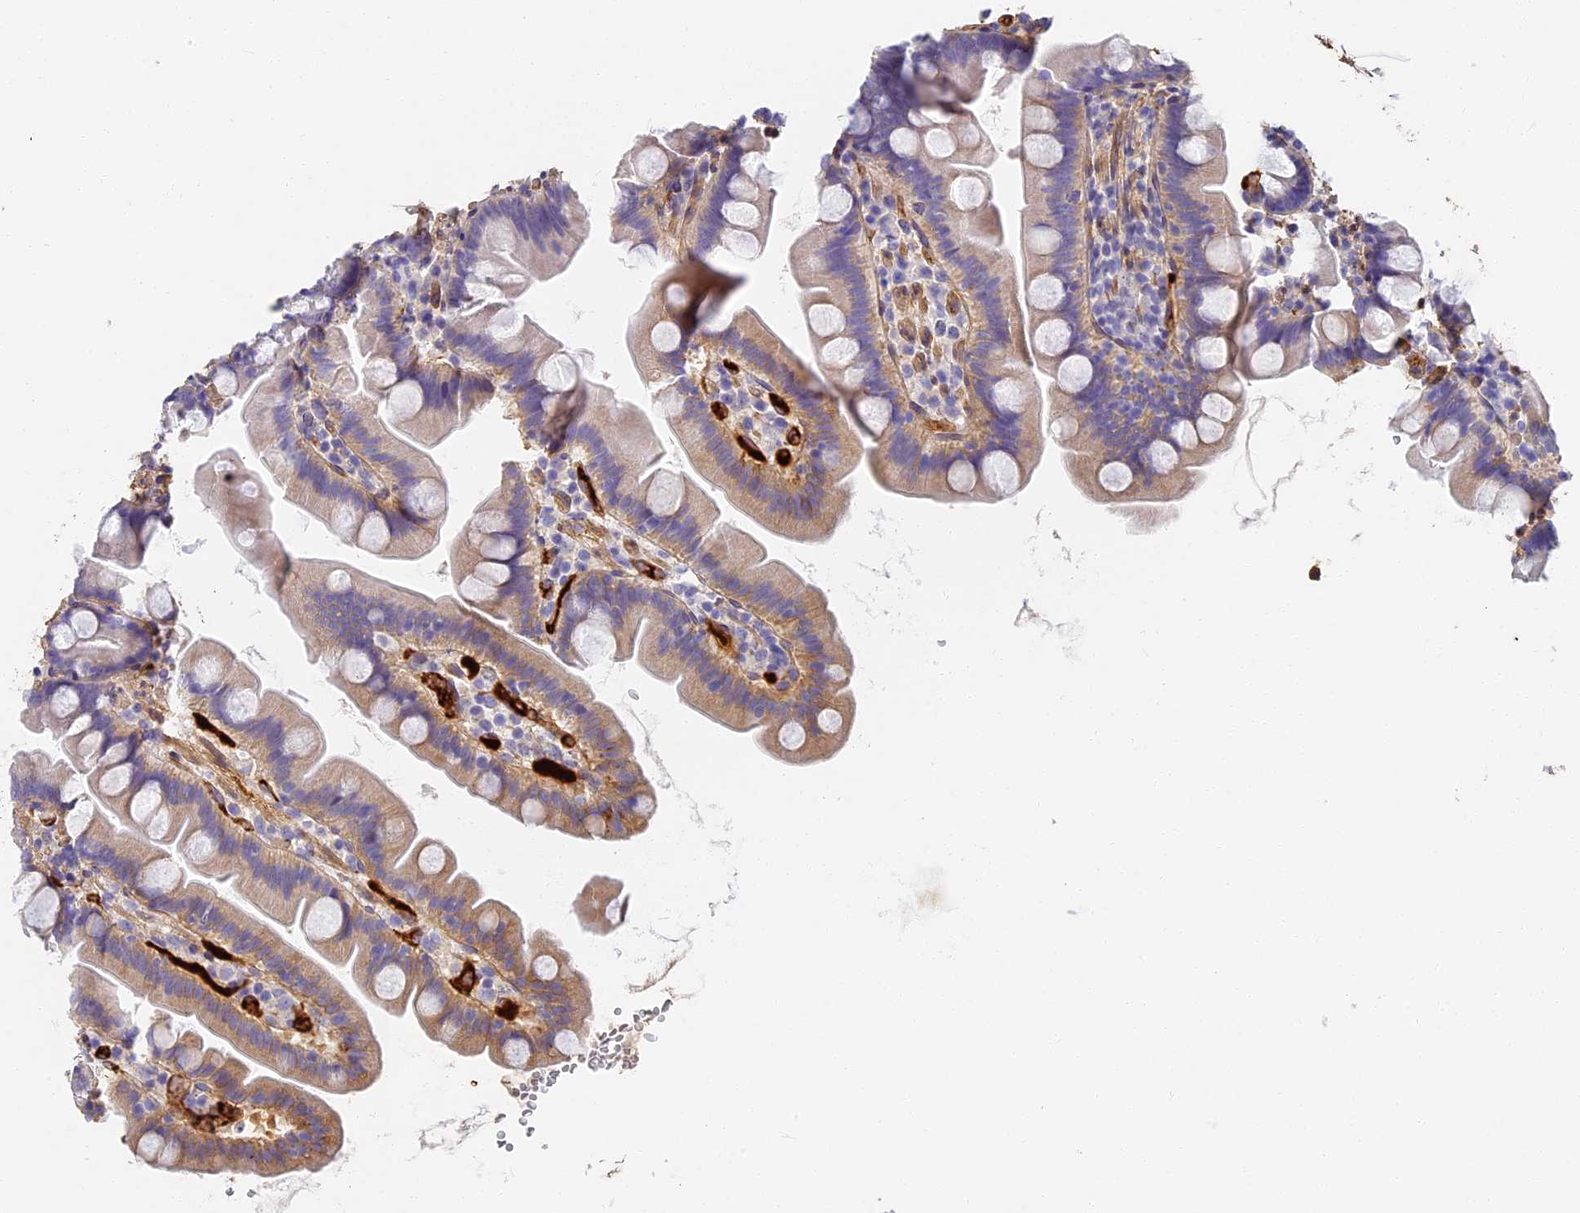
{"staining": {"intensity": "weak", "quantity": "<25%", "location": "cytoplasmic/membranous"}, "tissue": "small intestine", "cell_type": "Glandular cells", "image_type": "normal", "snomed": [{"axis": "morphology", "description": "Normal tissue, NOS"}, {"axis": "topography", "description": "Small intestine"}], "caption": "An IHC image of unremarkable small intestine is shown. There is no staining in glandular cells of small intestine.", "gene": "ITIH1", "patient": {"sex": "female", "age": 68}}